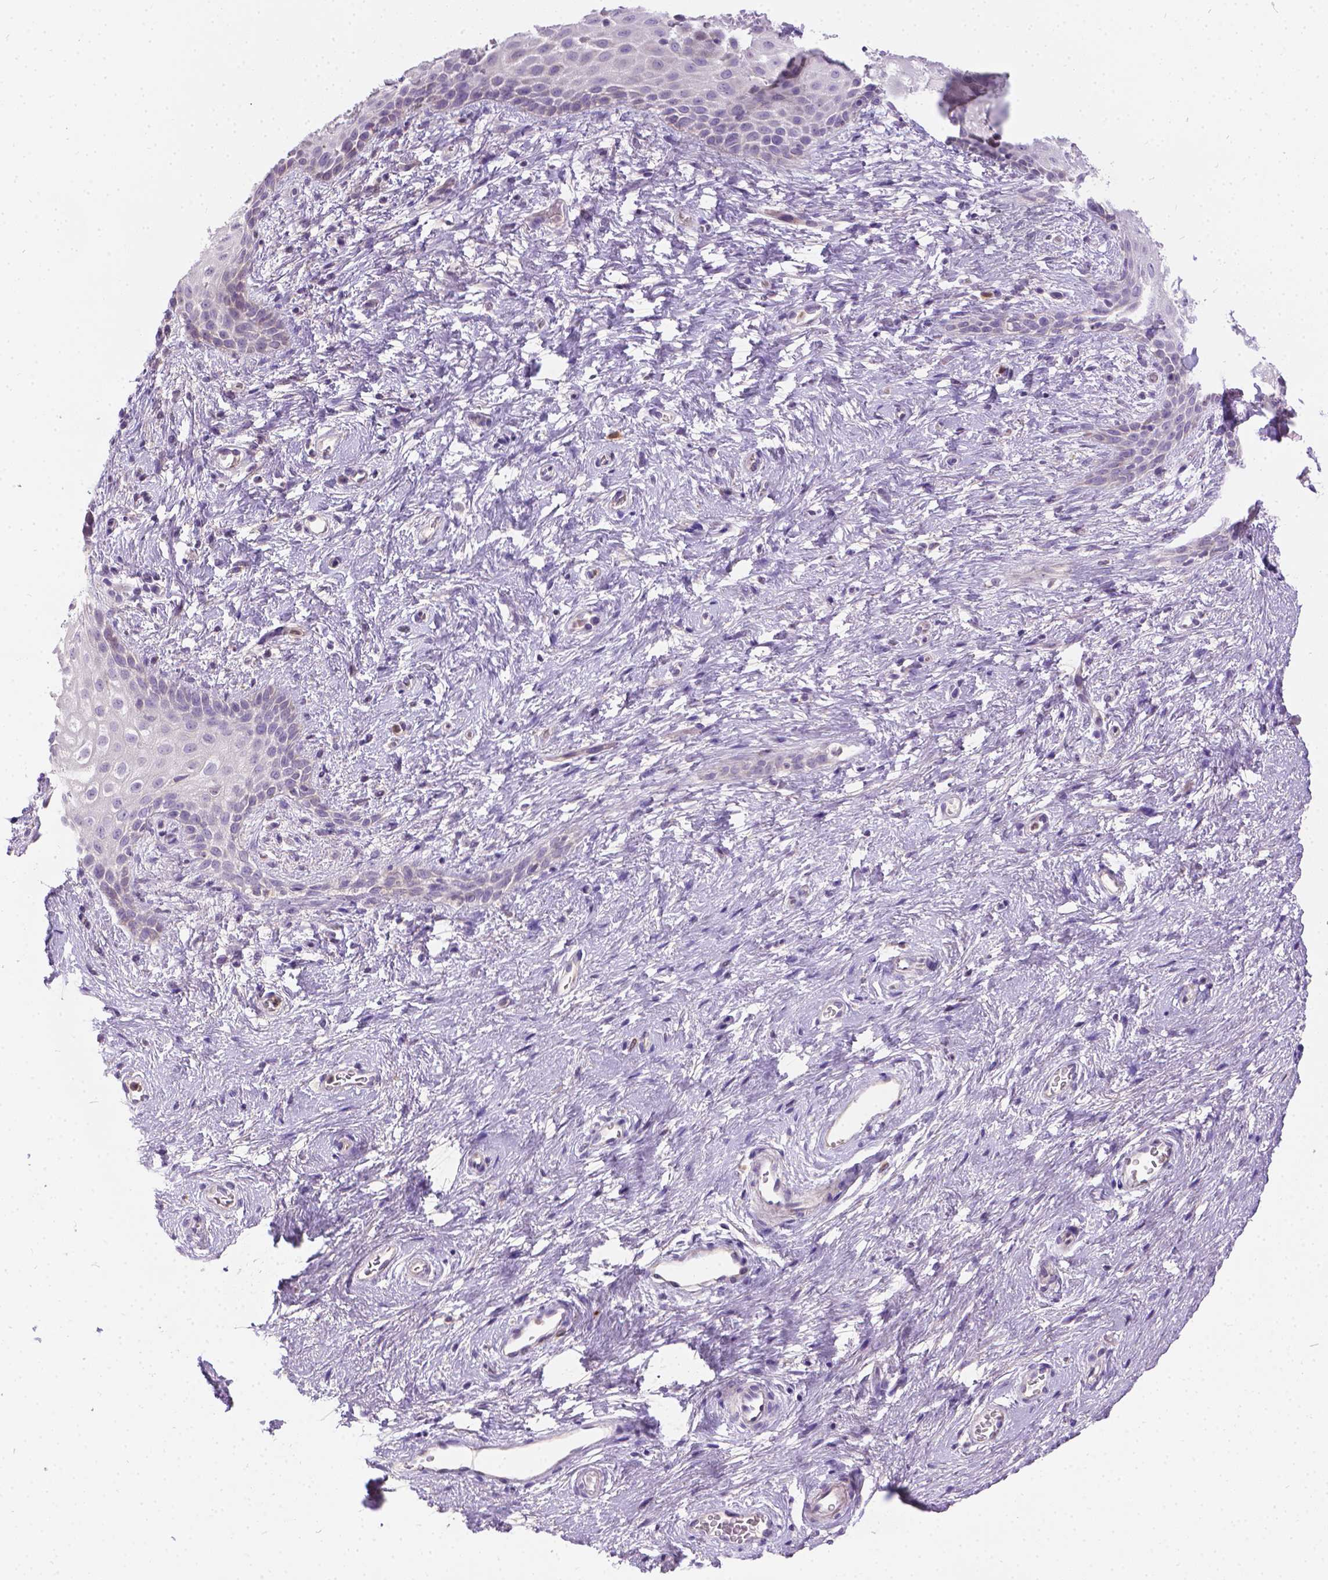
{"staining": {"intensity": "negative", "quantity": "none", "location": "none"}, "tissue": "skin", "cell_type": "Epidermal cells", "image_type": "normal", "snomed": [{"axis": "morphology", "description": "Normal tissue, NOS"}, {"axis": "topography", "description": "Anal"}], "caption": "IHC of unremarkable human skin shows no expression in epidermal cells. (DAB immunohistochemistry visualized using brightfield microscopy, high magnification).", "gene": "TM4SF18", "patient": {"sex": "female", "age": 46}}